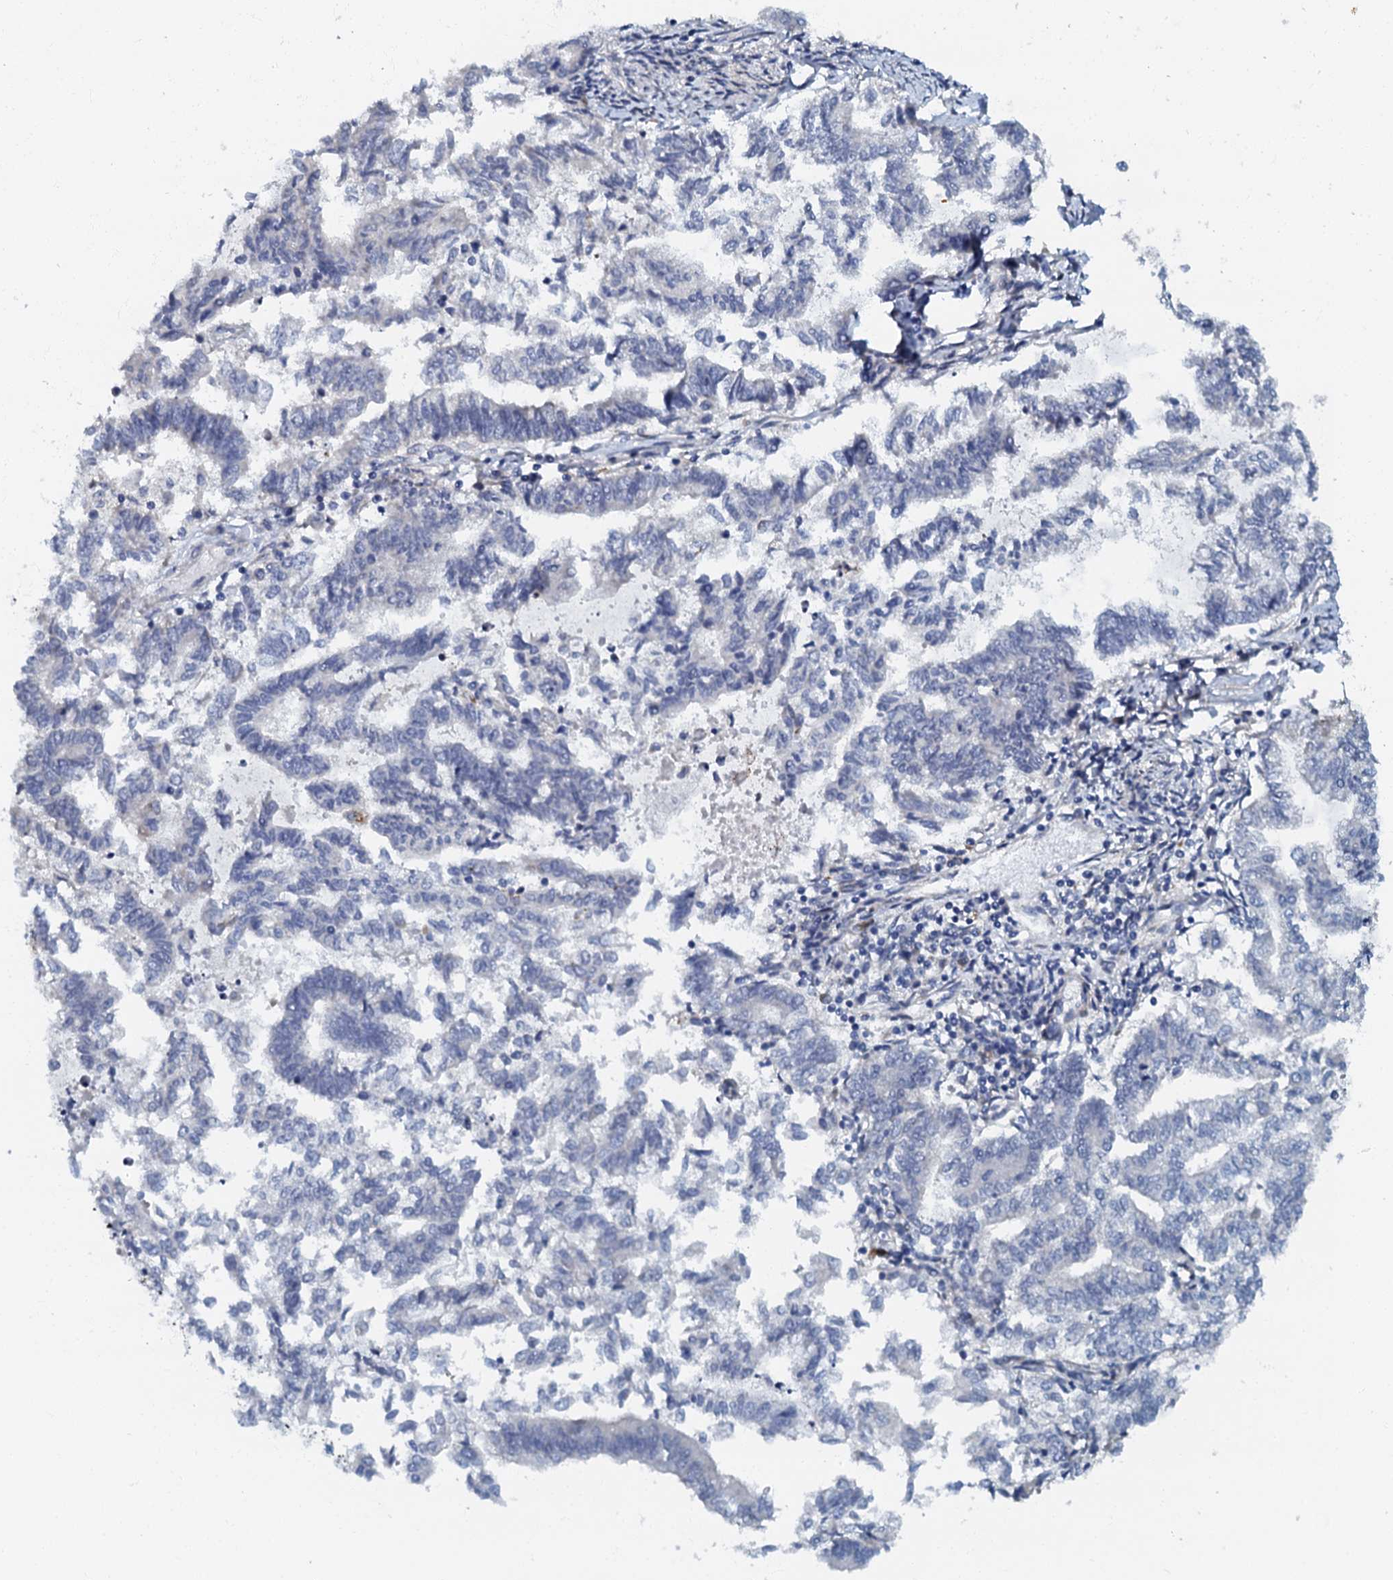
{"staining": {"intensity": "negative", "quantity": "none", "location": "none"}, "tissue": "endometrial cancer", "cell_type": "Tumor cells", "image_type": "cancer", "snomed": [{"axis": "morphology", "description": "Adenocarcinoma, NOS"}, {"axis": "topography", "description": "Endometrium"}], "caption": "The immunohistochemistry photomicrograph has no significant expression in tumor cells of endometrial adenocarcinoma tissue.", "gene": "OLAH", "patient": {"sex": "female", "age": 79}}